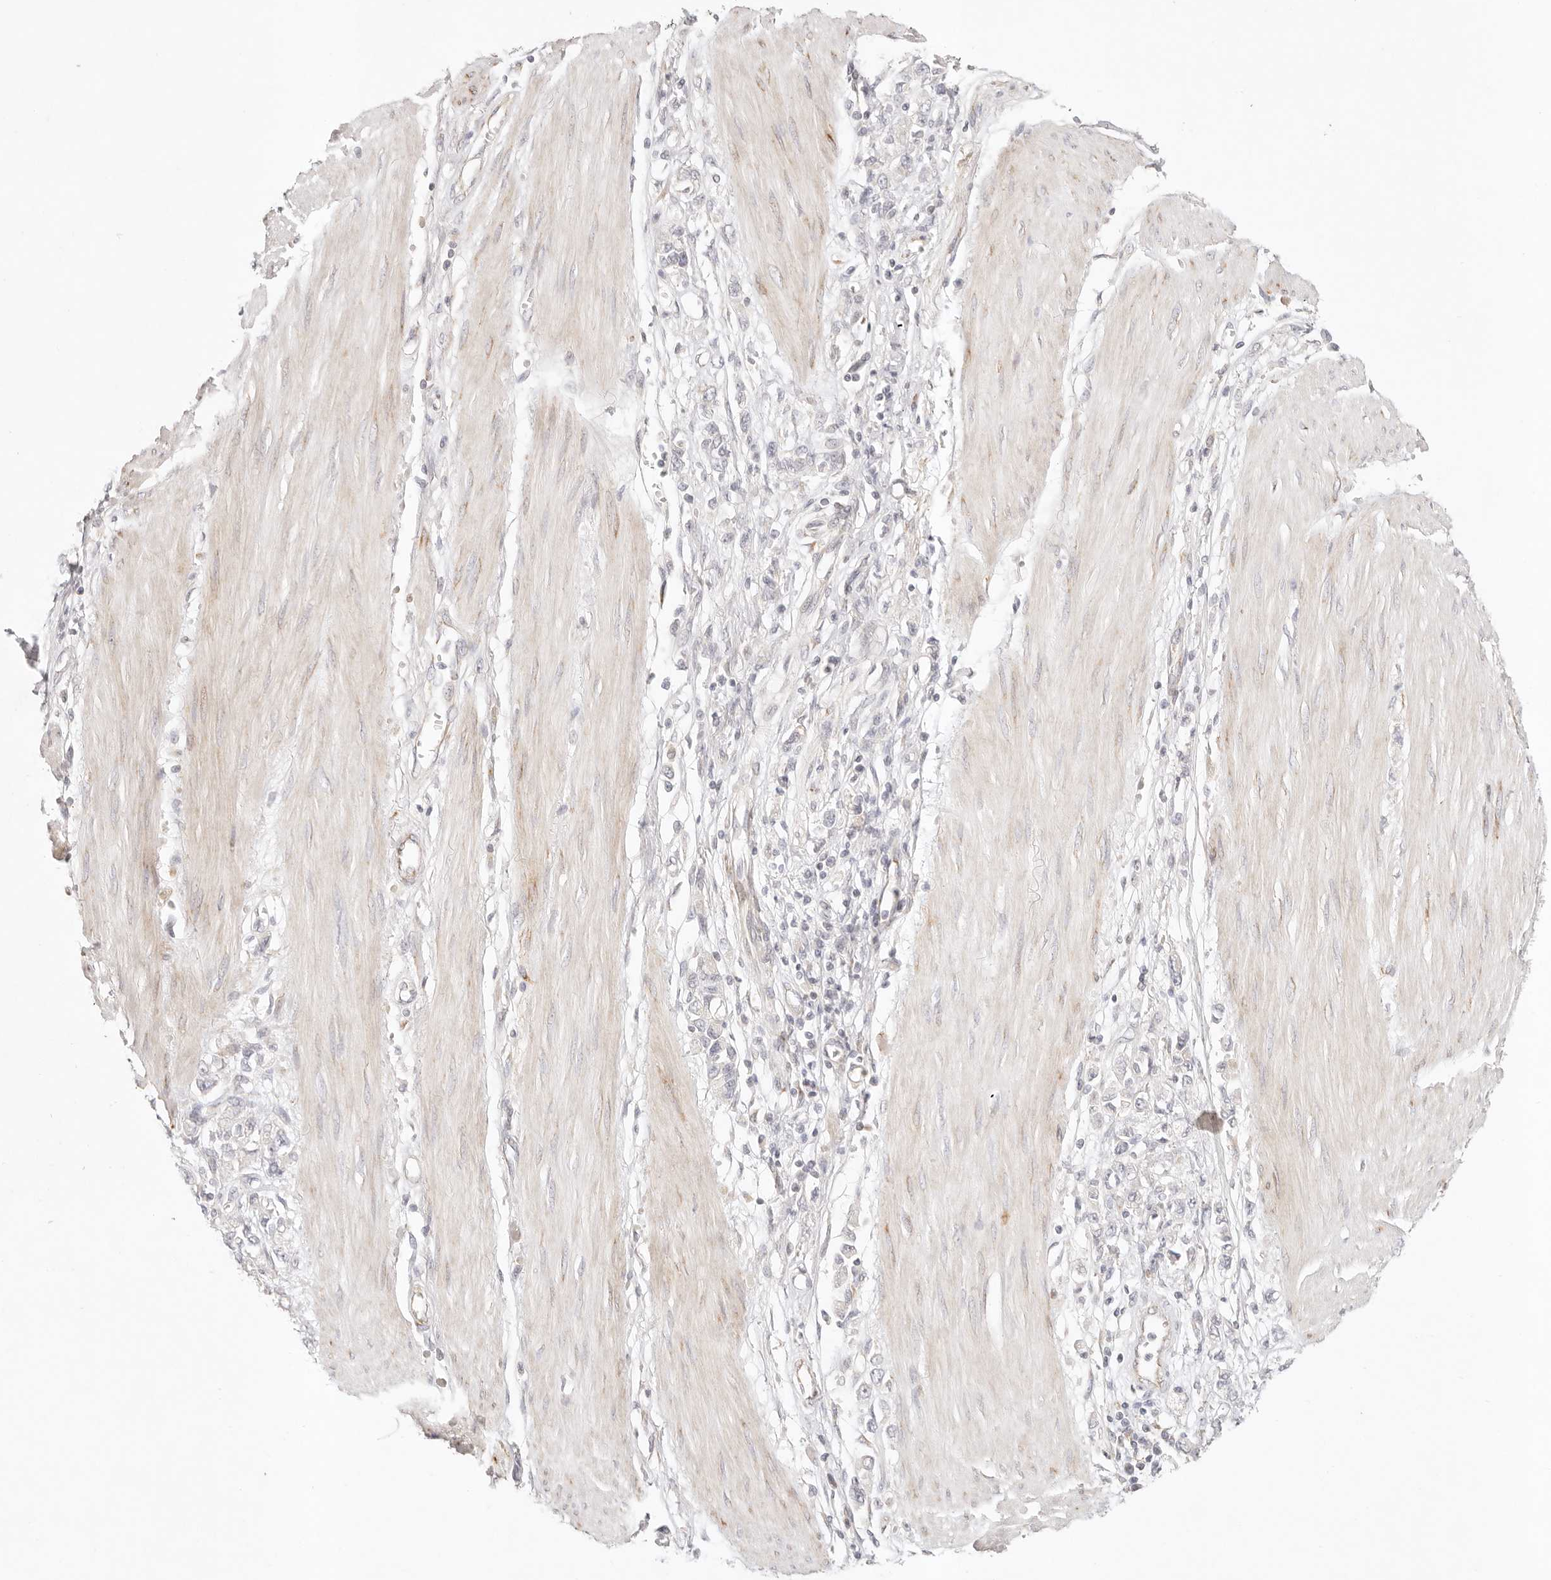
{"staining": {"intensity": "negative", "quantity": "none", "location": "none"}, "tissue": "stomach cancer", "cell_type": "Tumor cells", "image_type": "cancer", "snomed": [{"axis": "morphology", "description": "Adenocarcinoma, NOS"}, {"axis": "topography", "description": "Stomach"}], "caption": "Immunohistochemistry histopathology image of human stomach cancer stained for a protein (brown), which exhibits no staining in tumor cells.", "gene": "GPR156", "patient": {"sex": "female", "age": 76}}